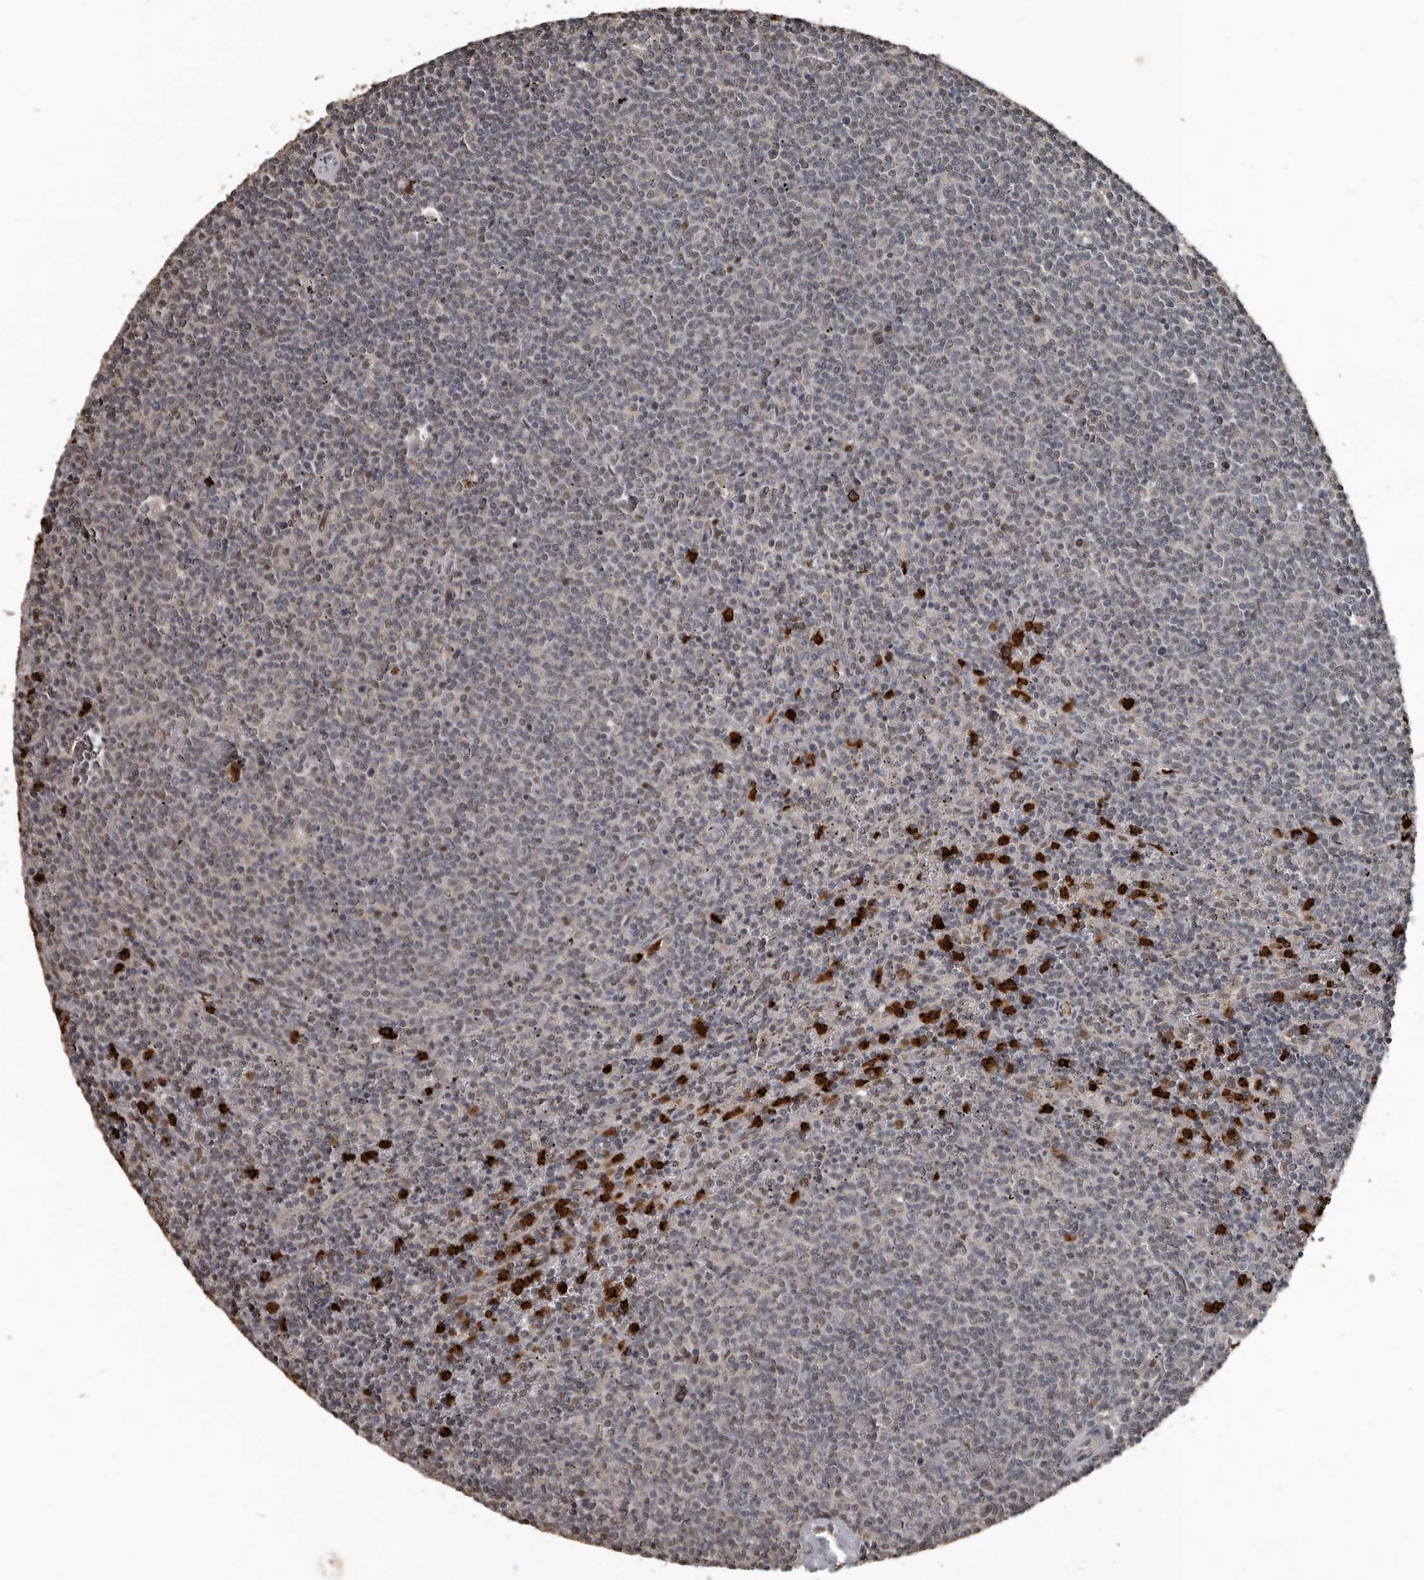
{"staining": {"intensity": "negative", "quantity": "none", "location": "none"}, "tissue": "lymphoma", "cell_type": "Tumor cells", "image_type": "cancer", "snomed": [{"axis": "morphology", "description": "Malignant lymphoma, non-Hodgkin's type, Low grade"}, {"axis": "topography", "description": "Spleen"}], "caption": "This photomicrograph is of lymphoma stained with immunohistochemistry to label a protein in brown with the nuclei are counter-stained blue. There is no staining in tumor cells.", "gene": "FSBP", "patient": {"sex": "female", "age": 50}}